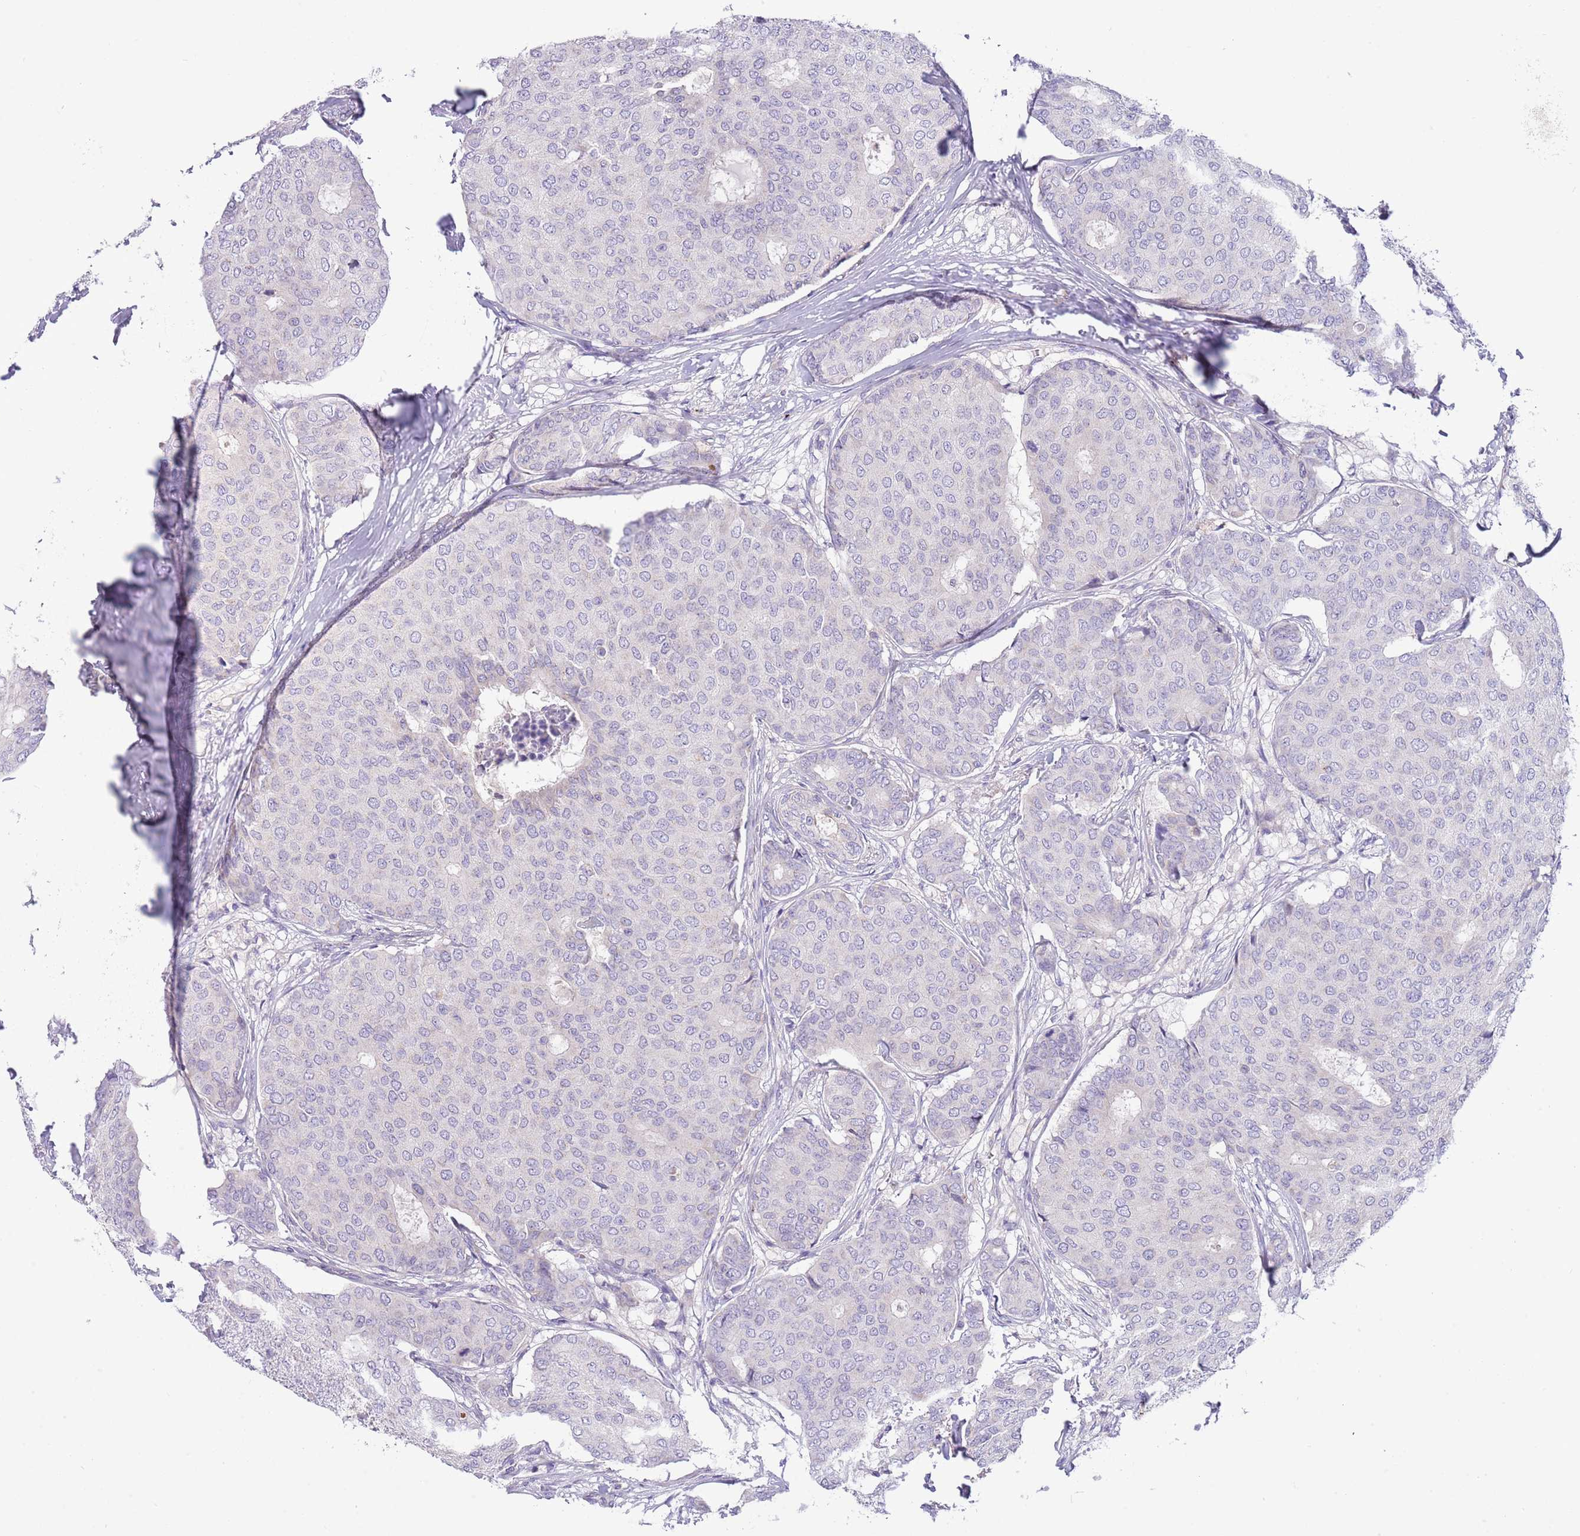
{"staining": {"intensity": "negative", "quantity": "none", "location": "none"}, "tissue": "breast cancer", "cell_type": "Tumor cells", "image_type": "cancer", "snomed": [{"axis": "morphology", "description": "Duct carcinoma"}, {"axis": "topography", "description": "Breast"}], "caption": "Tumor cells are negative for protein expression in human breast cancer.", "gene": "DDHD1", "patient": {"sex": "female", "age": 75}}